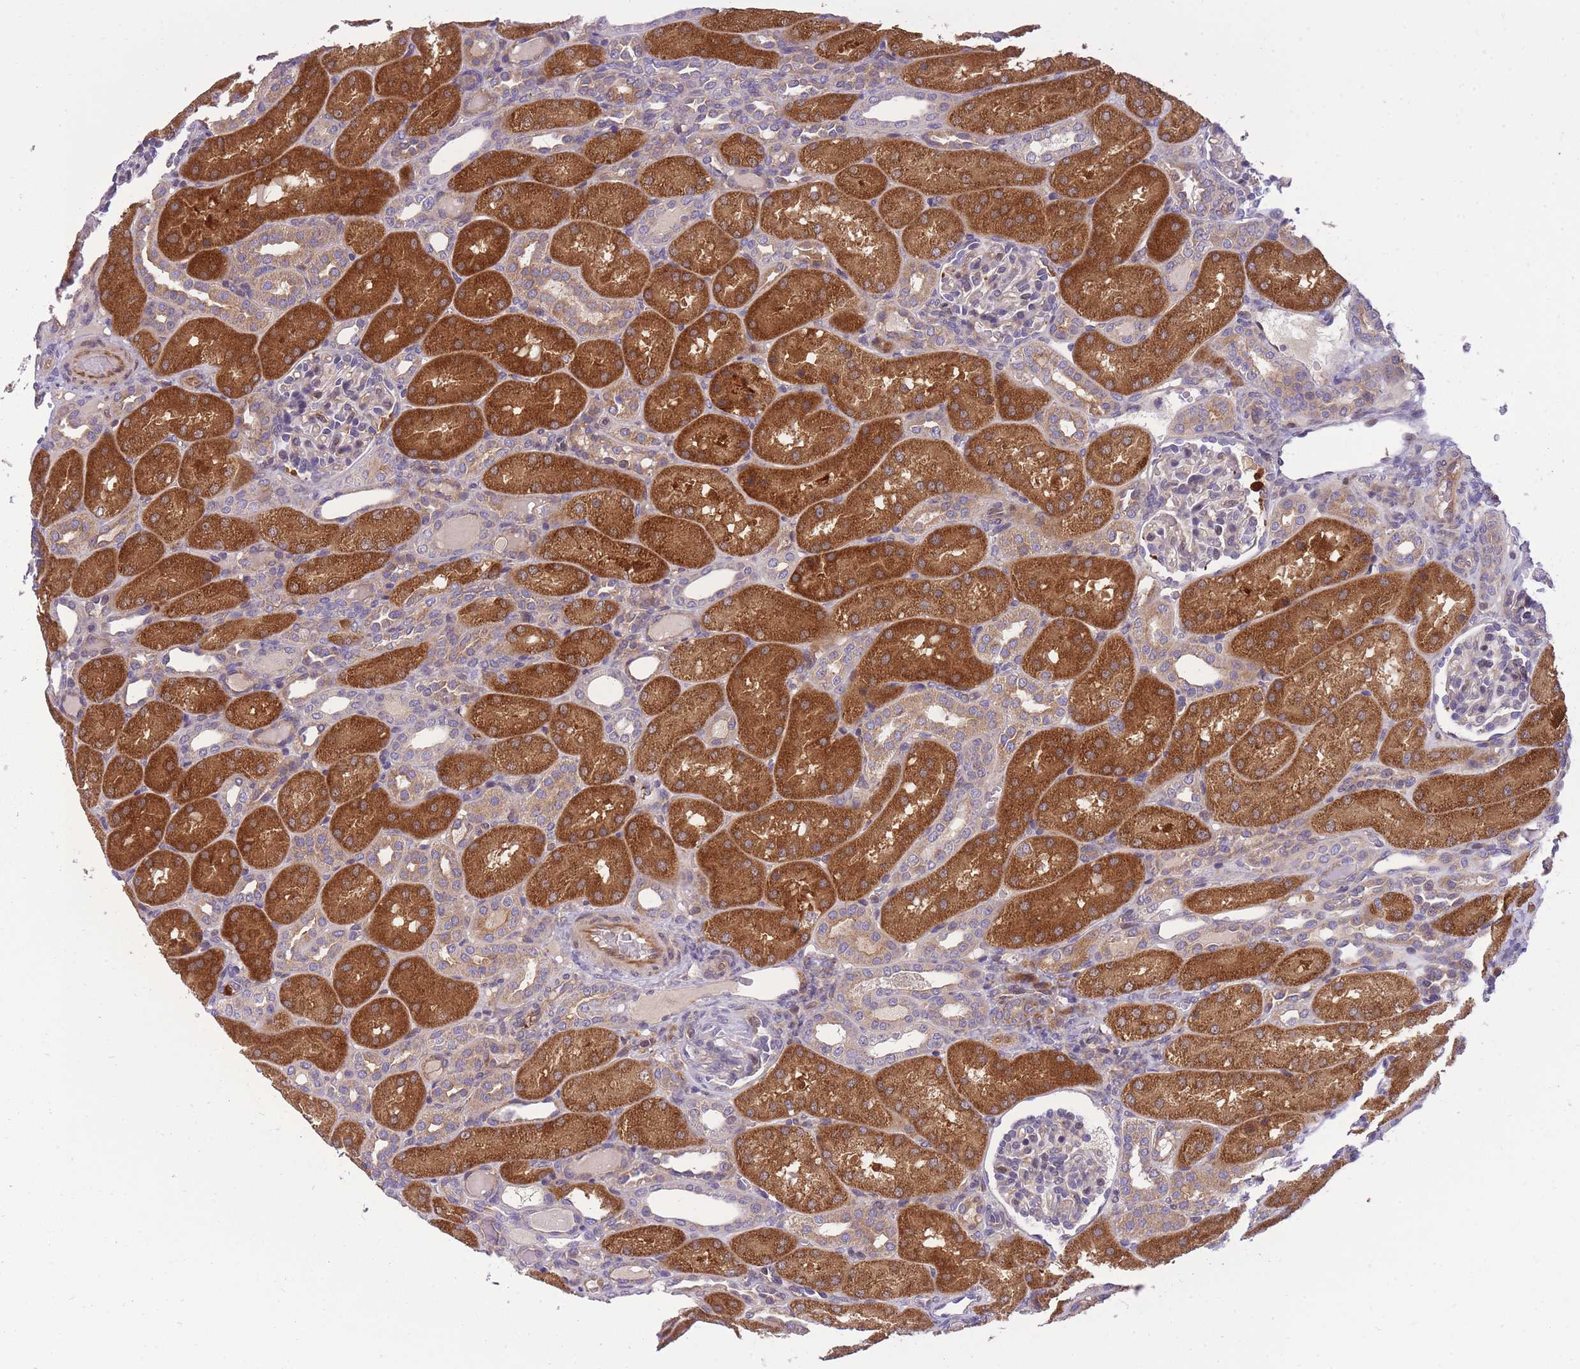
{"staining": {"intensity": "negative", "quantity": "none", "location": "none"}, "tissue": "kidney", "cell_type": "Cells in glomeruli", "image_type": "normal", "snomed": [{"axis": "morphology", "description": "Normal tissue, NOS"}, {"axis": "topography", "description": "Kidney"}], "caption": "Kidney stained for a protein using immunohistochemistry (IHC) reveals no staining cells in glomeruli.", "gene": "CRYGN", "patient": {"sex": "male", "age": 1}}